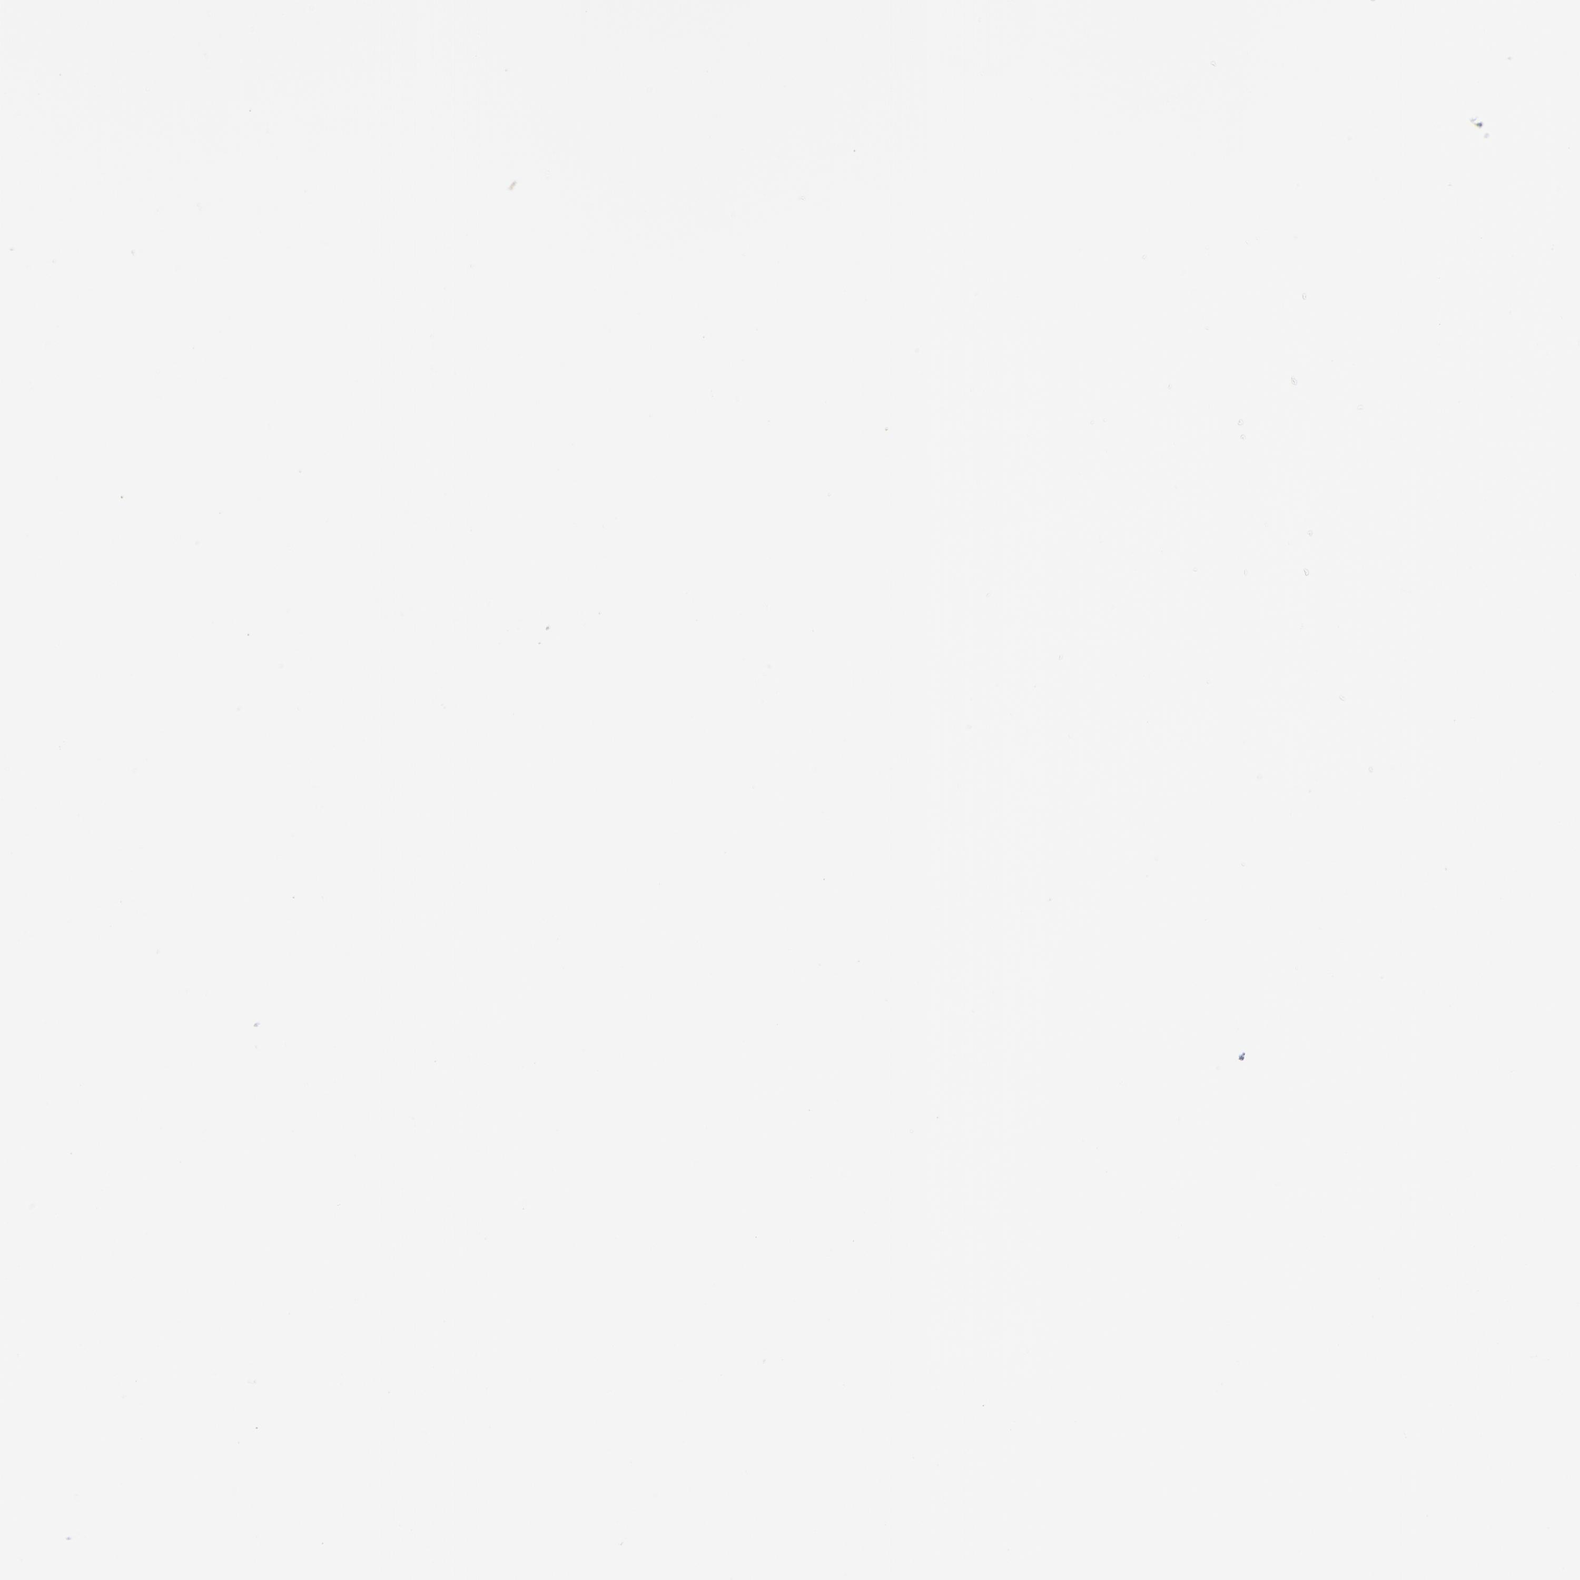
{"staining": {"intensity": "strong", "quantity": ">75%", "location": "cytoplasmic/membranous"}, "tissue": "stomach", "cell_type": "Glandular cells", "image_type": "normal", "snomed": [{"axis": "morphology", "description": "Normal tissue, NOS"}, {"axis": "topography", "description": "Stomach, upper"}], "caption": "Stomach was stained to show a protein in brown. There is high levels of strong cytoplasmic/membranous positivity in about >75% of glandular cells.", "gene": "MAP2K1", "patient": {"sex": "female", "age": 56}}